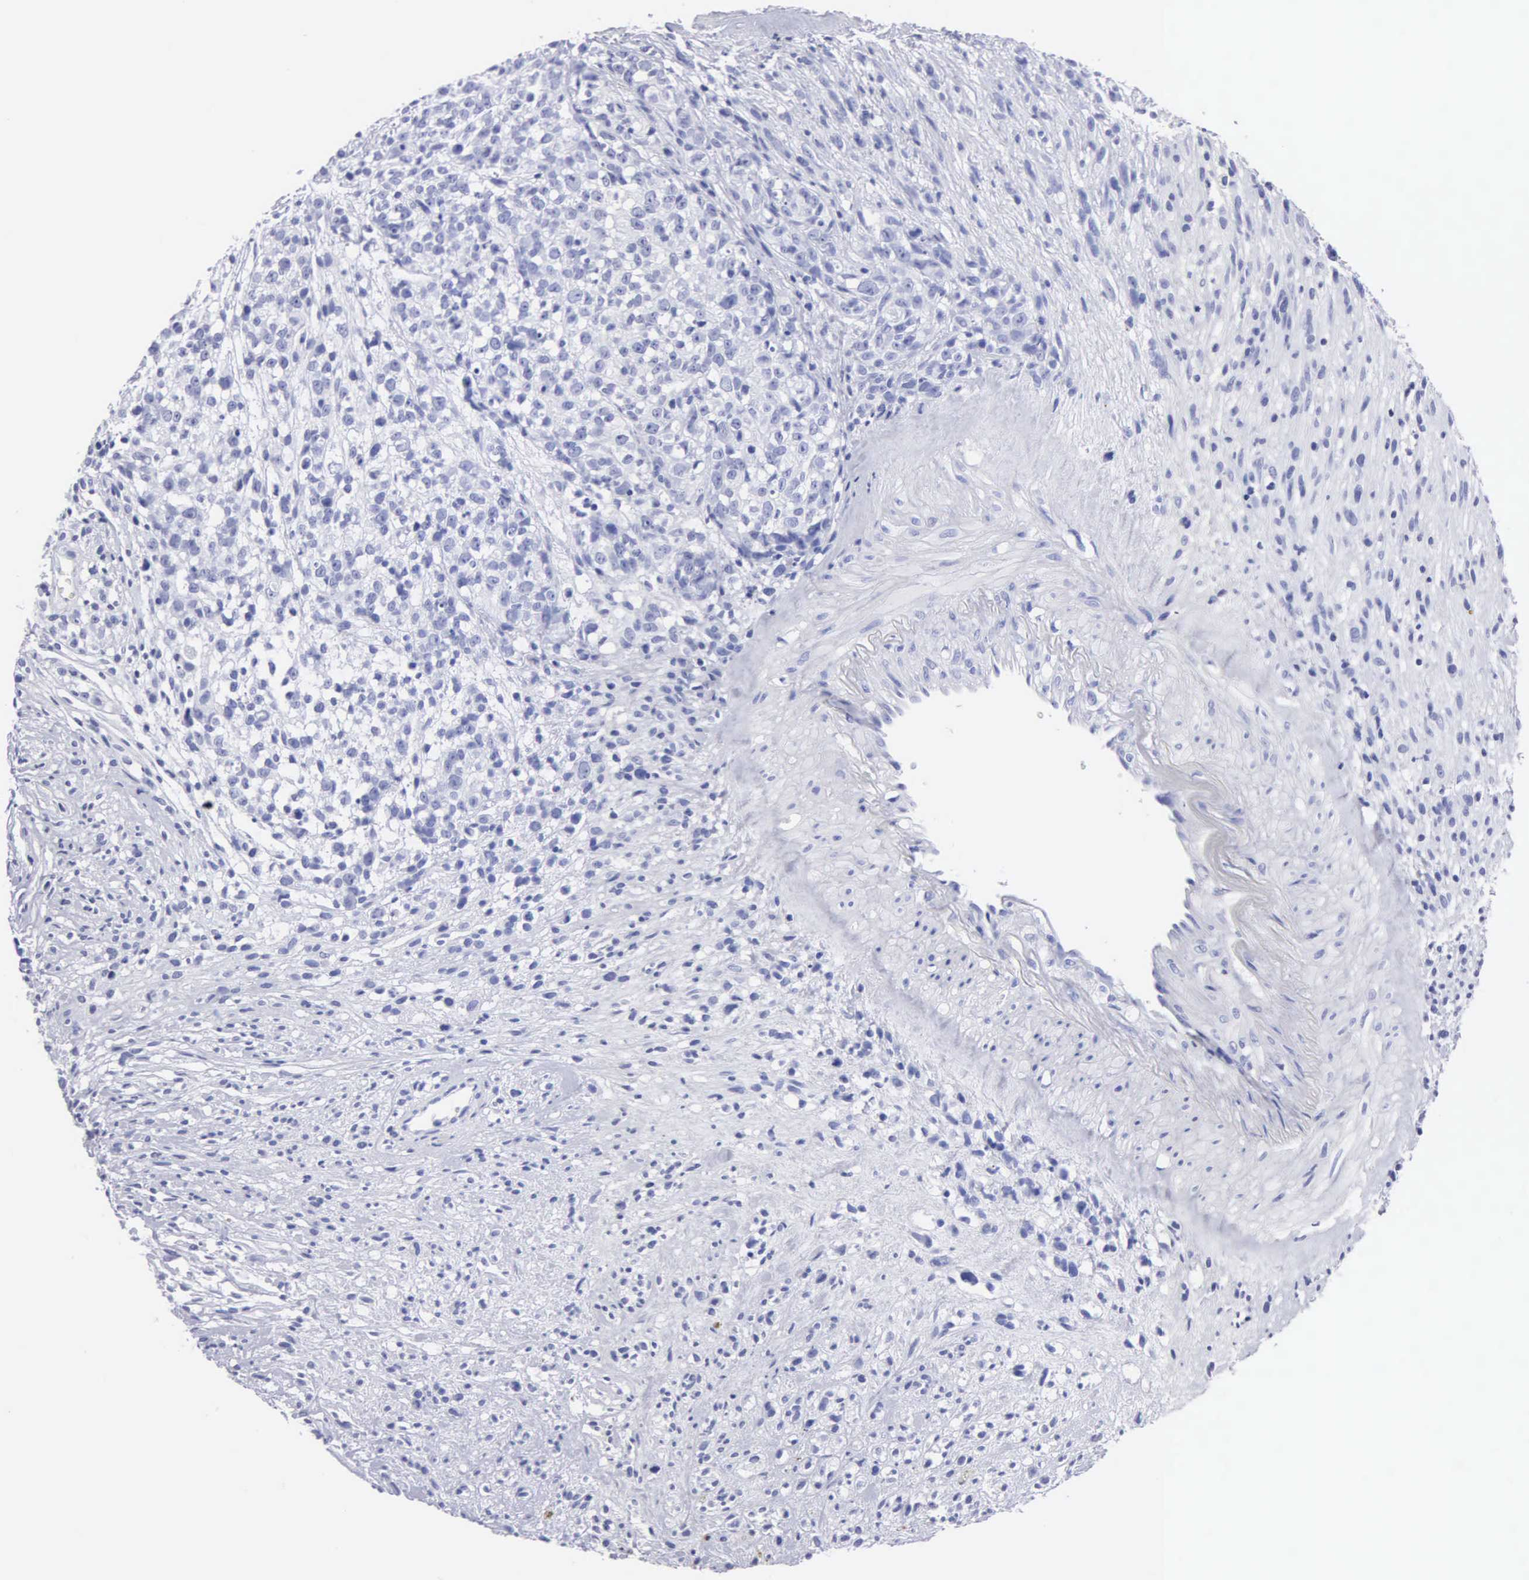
{"staining": {"intensity": "negative", "quantity": "none", "location": "none"}, "tissue": "glioma", "cell_type": "Tumor cells", "image_type": "cancer", "snomed": [{"axis": "morphology", "description": "Glioma, malignant, High grade"}, {"axis": "topography", "description": "Brain"}], "caption": "Immunohistochemical staining of glioma displays no significant positivity in tumor cells.", "gene": "CYP19A1", "patient": {"sex": "male", "age": 66}}